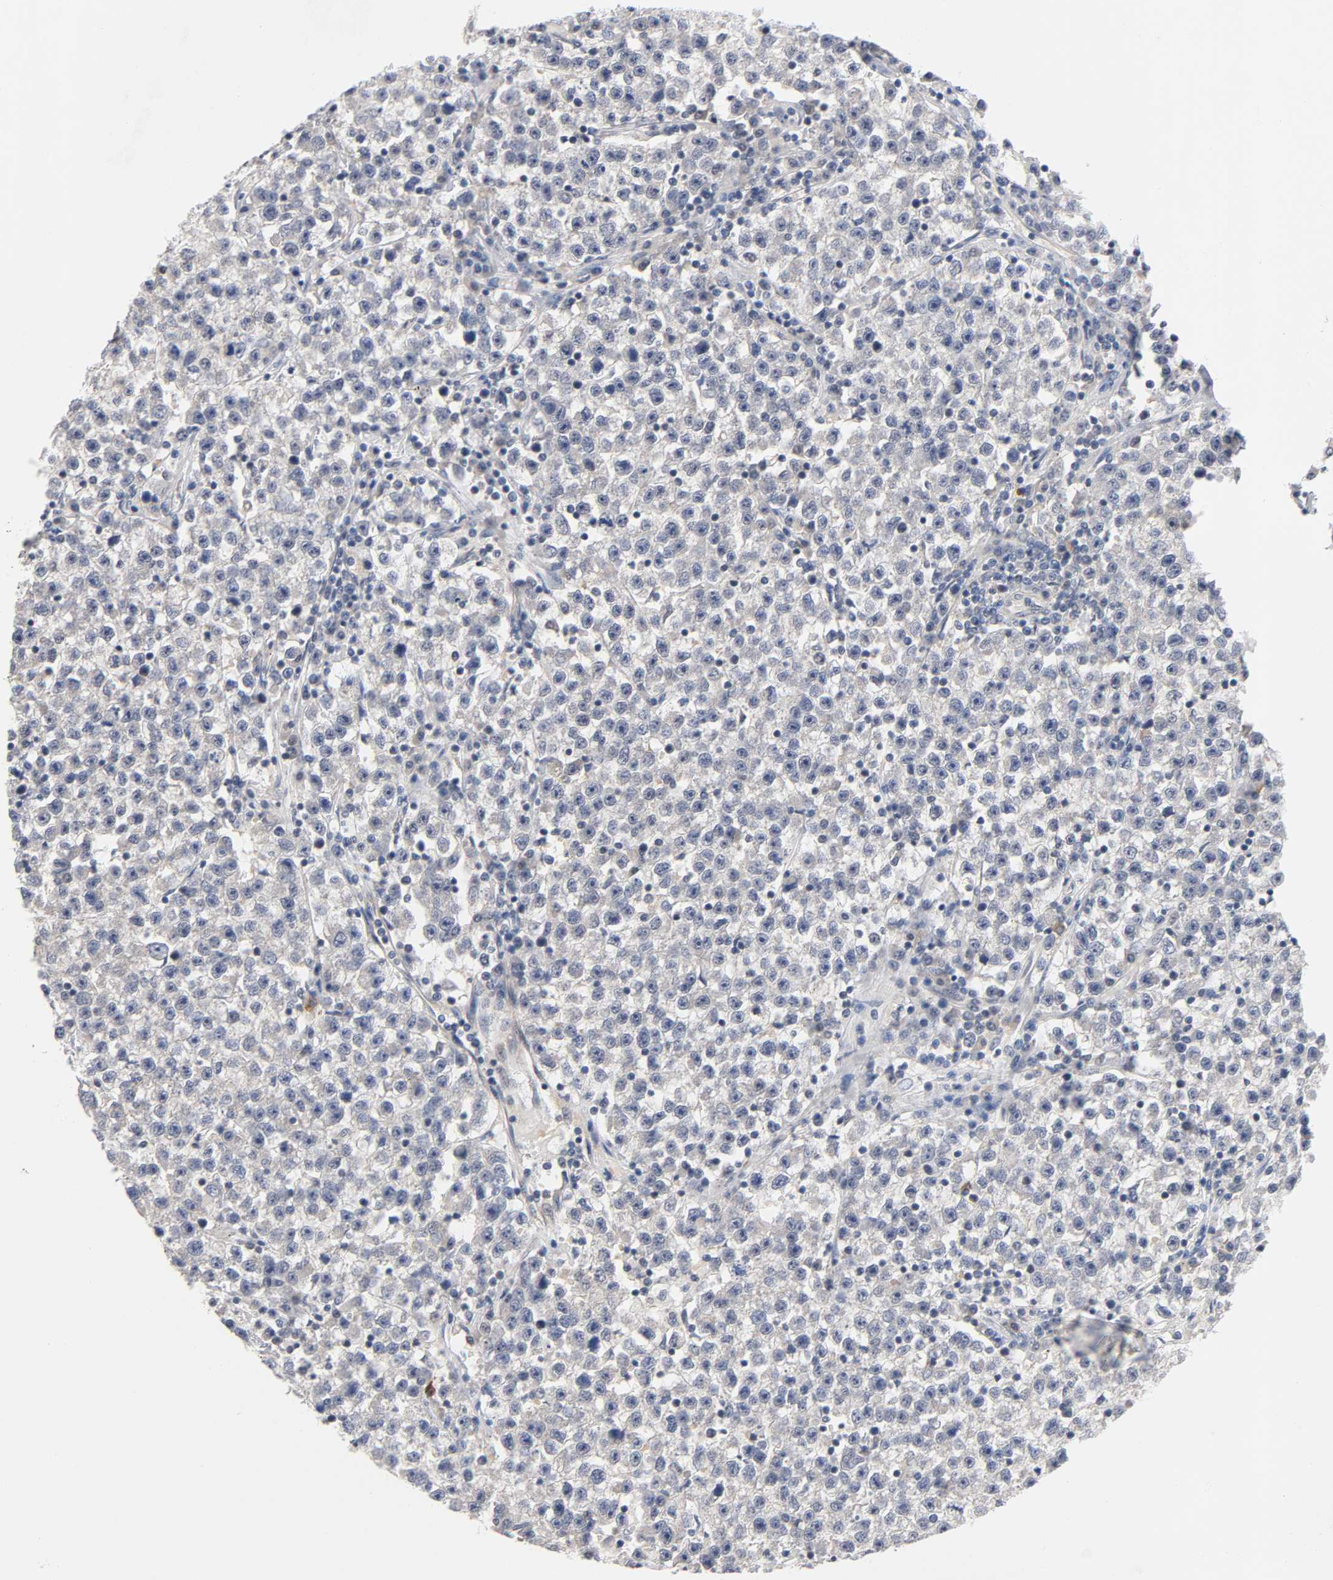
{"staining": {"intensity": "weak", "quantity": "<25%", "location": "cytoplasmic/membranous"}, "tissue": "testis cancer", "cell_type": "Tumor cells", "image_type": "cancer", "snomed": [{"axis": "morphology", "description": "Seminoma, NOS"}, {"axis": "topography", "description": "Testis"}], "caption": "High power microscopy image of an immunohistochemistry (IHC) photomicrograph of testis cancer (seminoma), revealing no significant positivity in tumor cells.", "gene": "PRKAB1", "patient": {"sex": "male", "age": 22}}